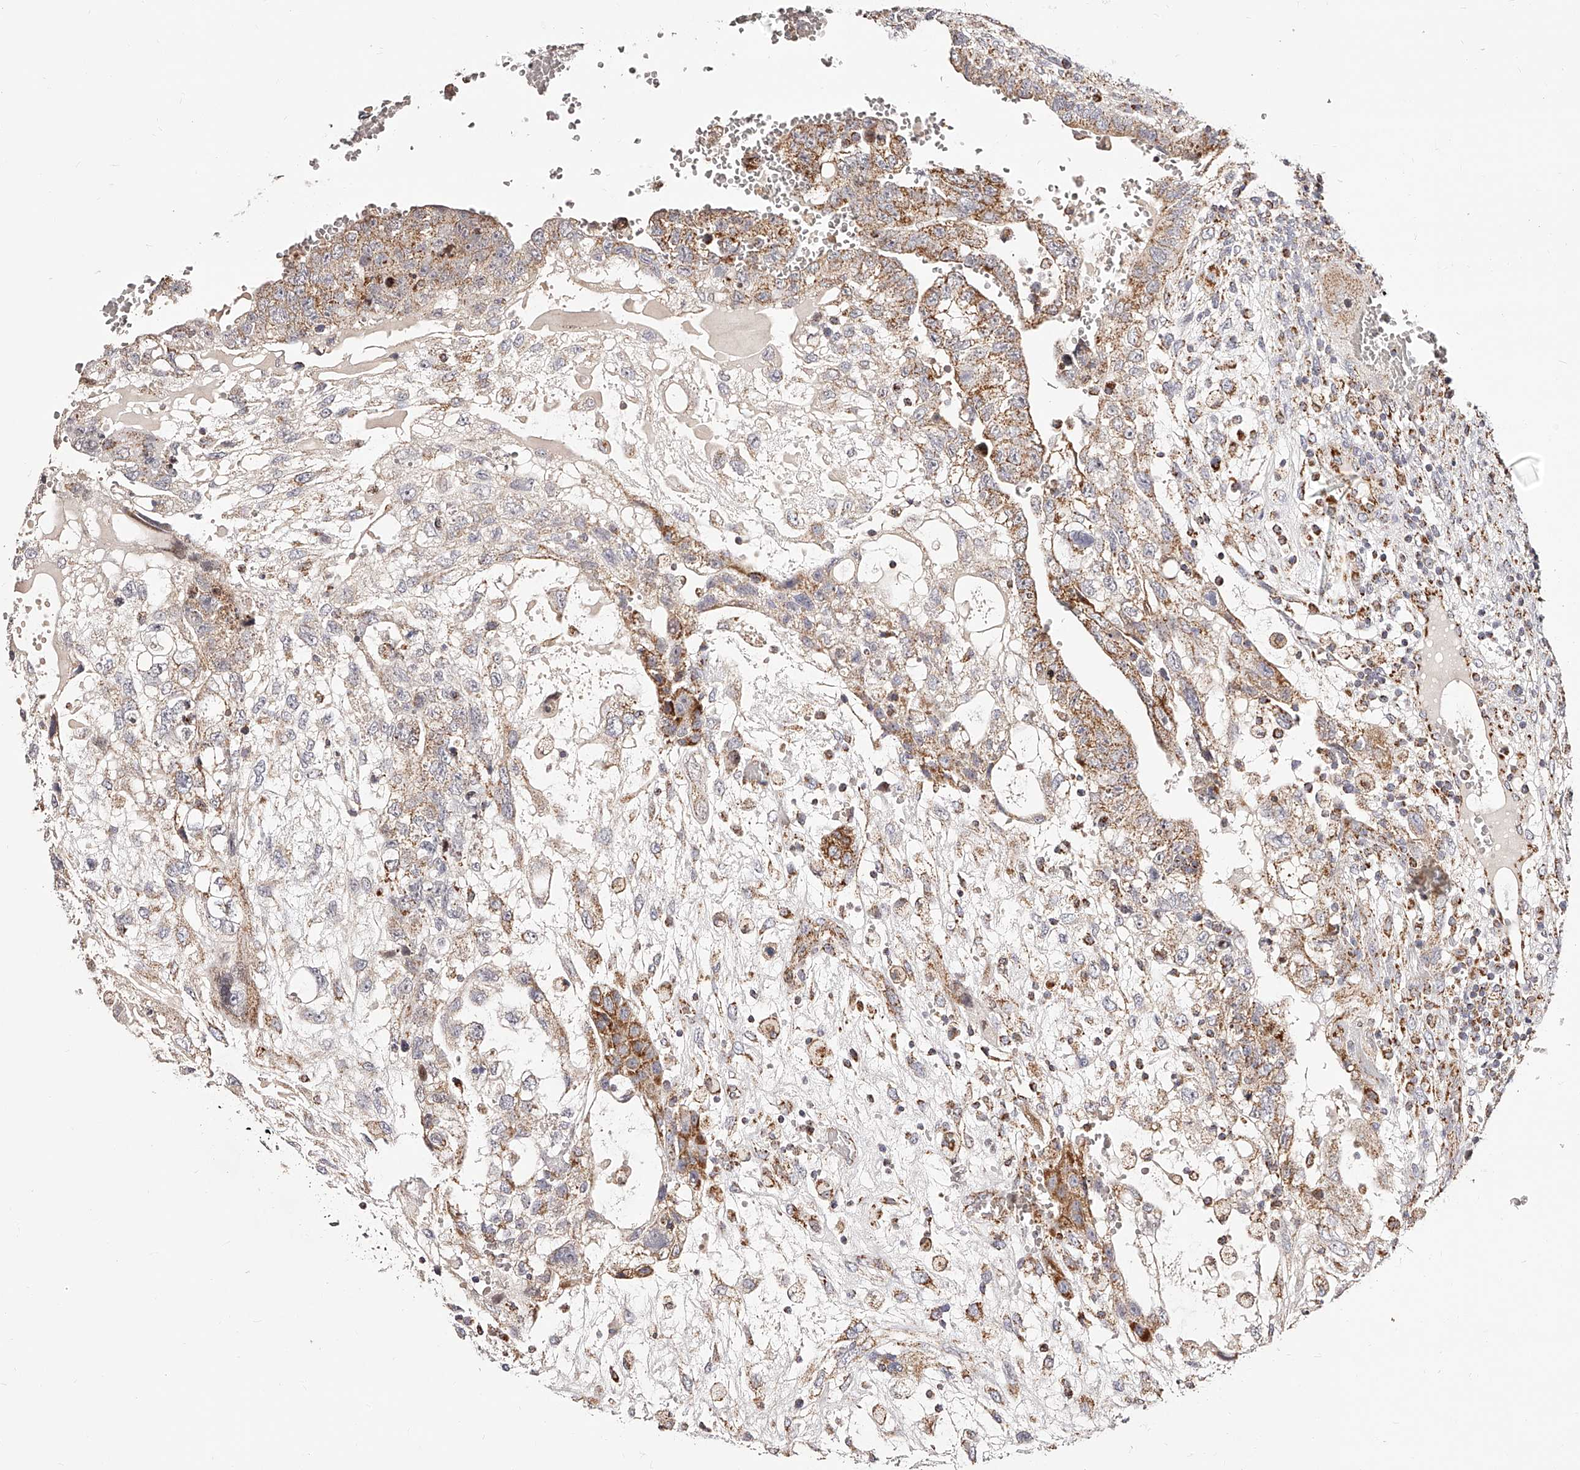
{"staining": {"intensity": "moderate", "quantity": "25%-75%", "location": "cytoplasmic/membranous"}, "tissue": "testis cancer", "cell_type": "Tumor cells", "image_type": "cancer", "snomed": [{"axis": "morphology", "description": "Carcinoma, Embryonal, NOS"}, {"axis": "topography", "description": "Testis"}], "caption": "Testis embryonal carcinoma stained with a protein marker displays moderate staining in tumor cells.", "gene": "NDUFV3", "patient": {"sex": "male", "age": 36}}